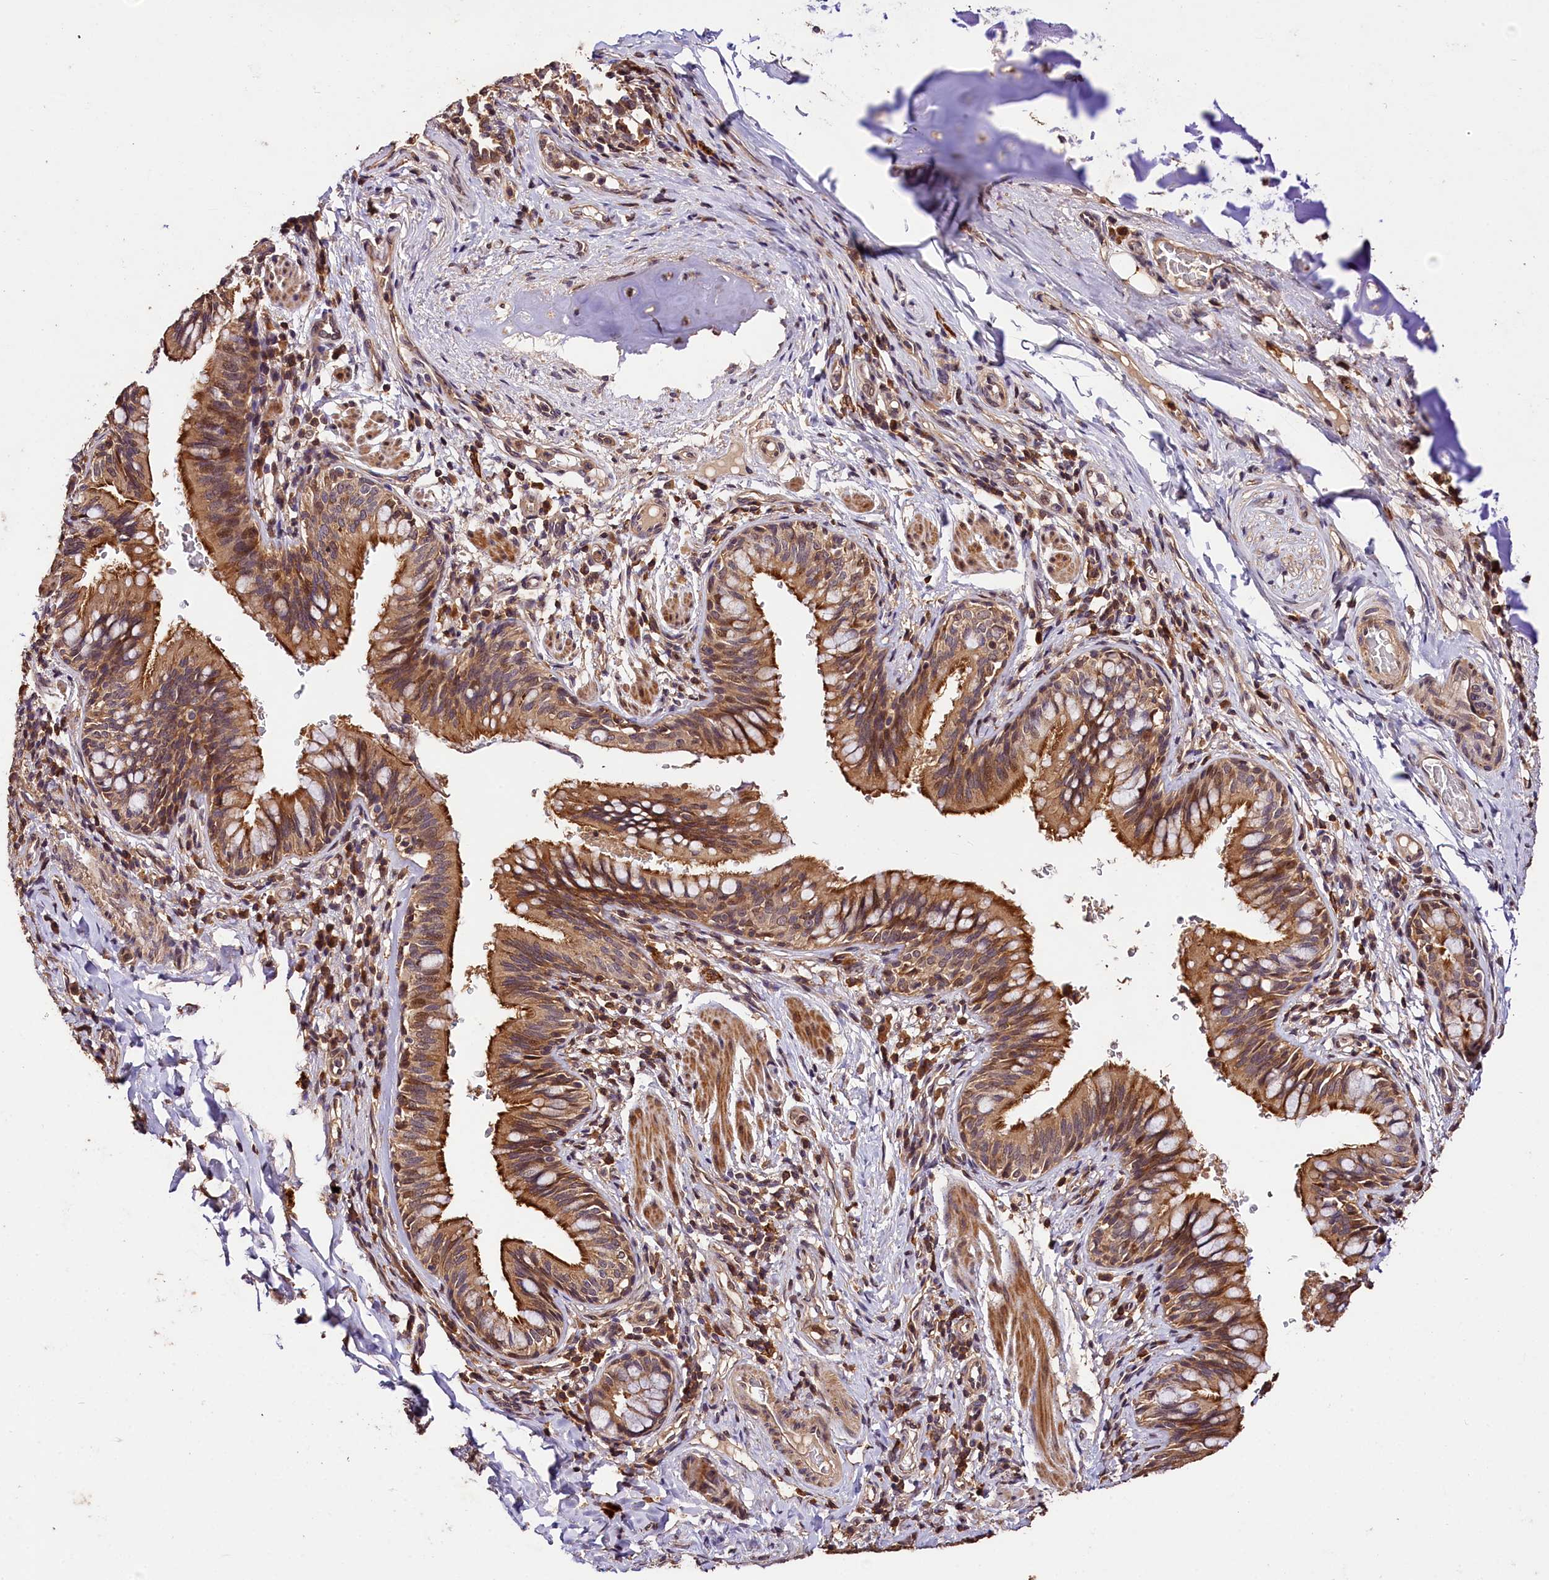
{"staining": {"intensity": "moderate", "quantity": ">75%", "location": "cytoplasmic/membranous"}, "tissue": "bronchus", "cell_type": "Respiratory epithelial cells", "image_type": "normal", "snomed": [{"axis": "morphology", "description": "Normal tissue, NOS"}, {"axis": "topography", "description": "Cartilage tissue"}, {"axis": "topography", "description": "Bronchus"}], "caption": "A medium amount of moderate cytoplasmic/membranous expression is seen in approximately >75% of respiratory epithelial cells in unremarkable bronchus. The staining was performed using DAB to visualize the protein expression in brown, while the nuclei were stained in blue with hematoxylin (Magnification: 20x).", "gene": "KPTN", "patient": {"sex": "female", "age": 36}}